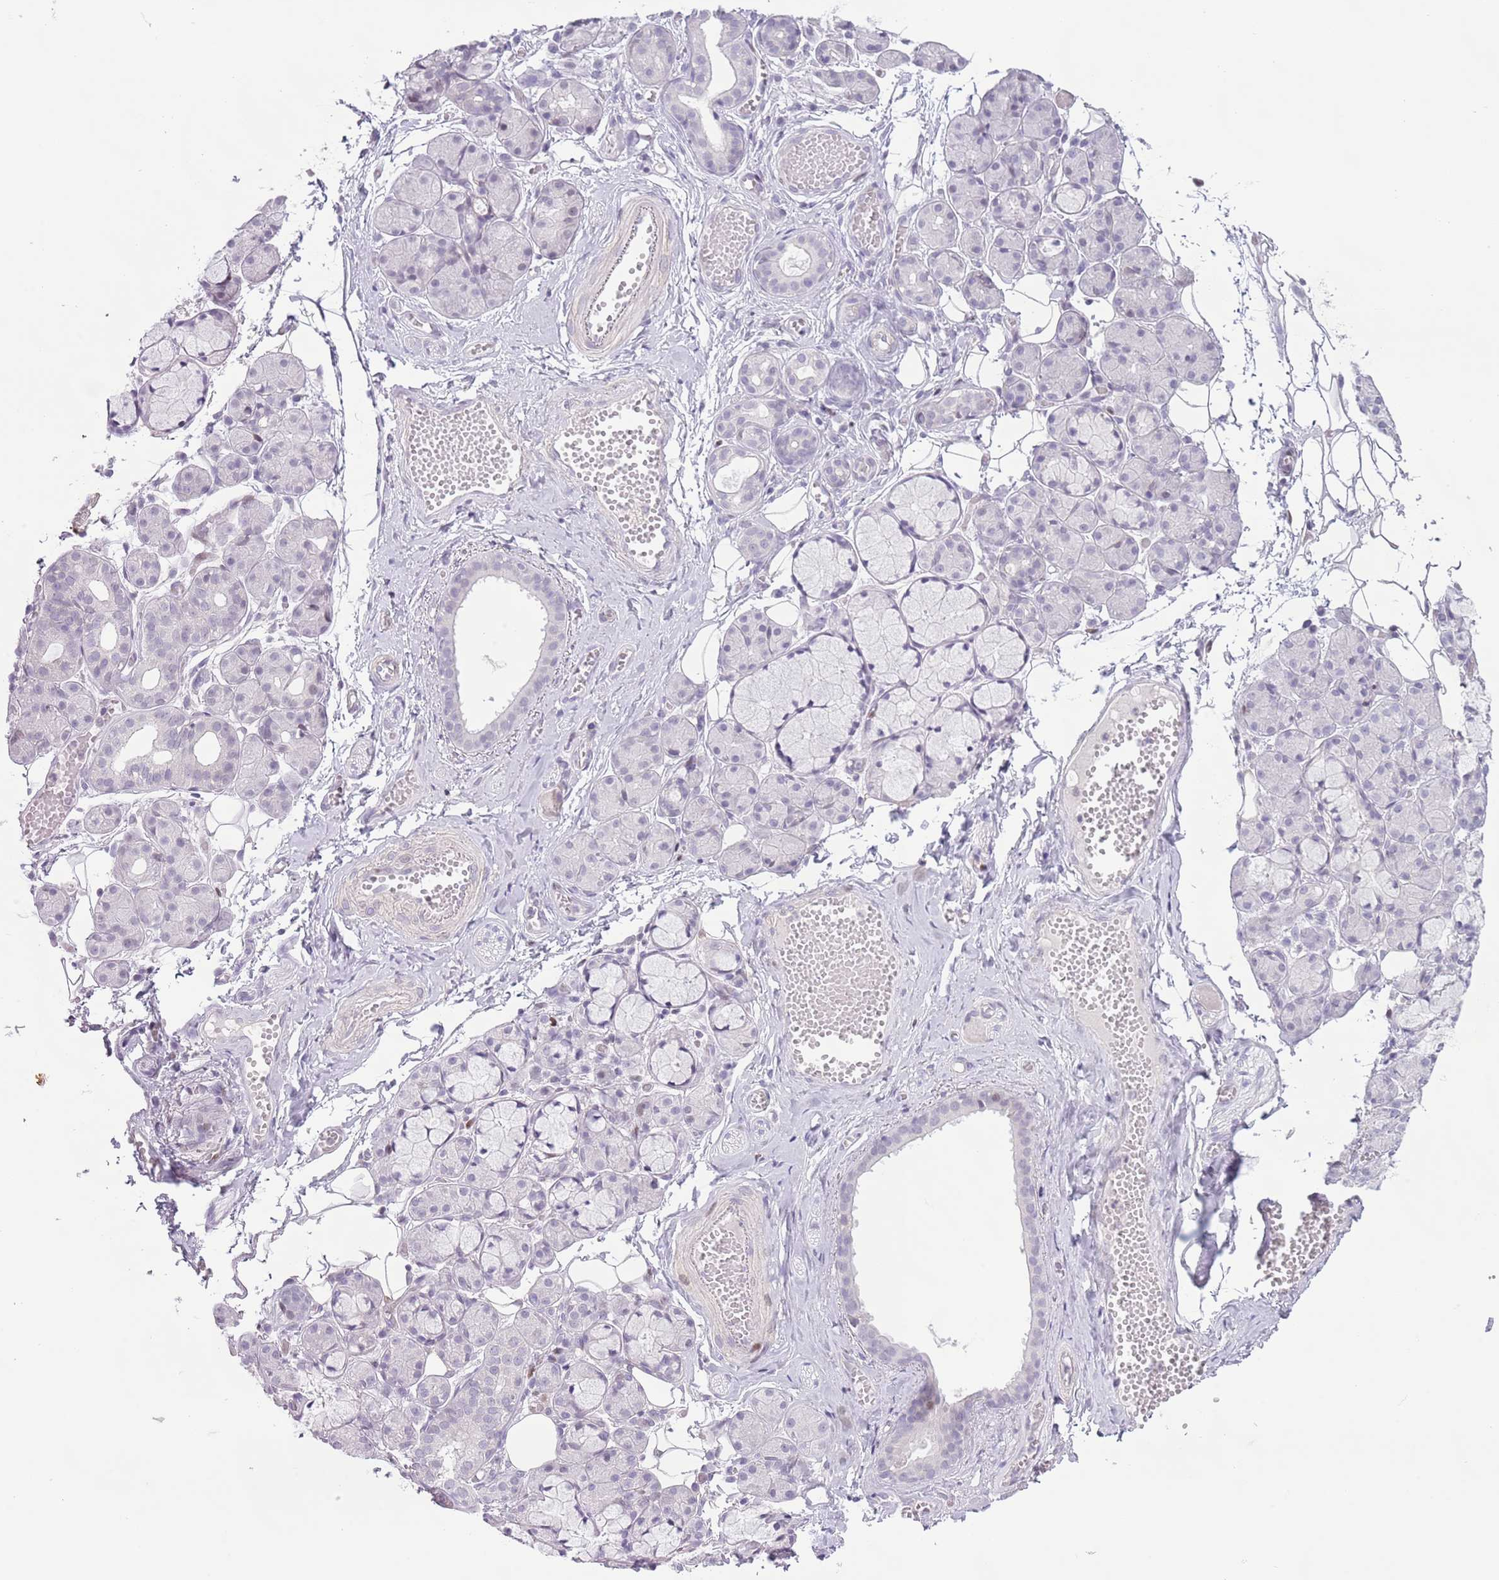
{"staining": {"intensity": "negative", "quantity": "none", "location": "none"}, "tissue": "salivary gland", "cell_type": "Glandular cells", "image_type": "normal", "snomed": [{"axis": "morphology", "description": "Normal tissue, NOS"}, {"axis": "topography", "description": "Salivary gland"}], "caption": "The immunohistochemistry histopathology image has no significant staining in glandular cells of salivary gland. (Brightfield microscopy of DAB IHC at high magnification).", "gene": "MFSD10", "patient": {"sex": "male", "age": 63}}